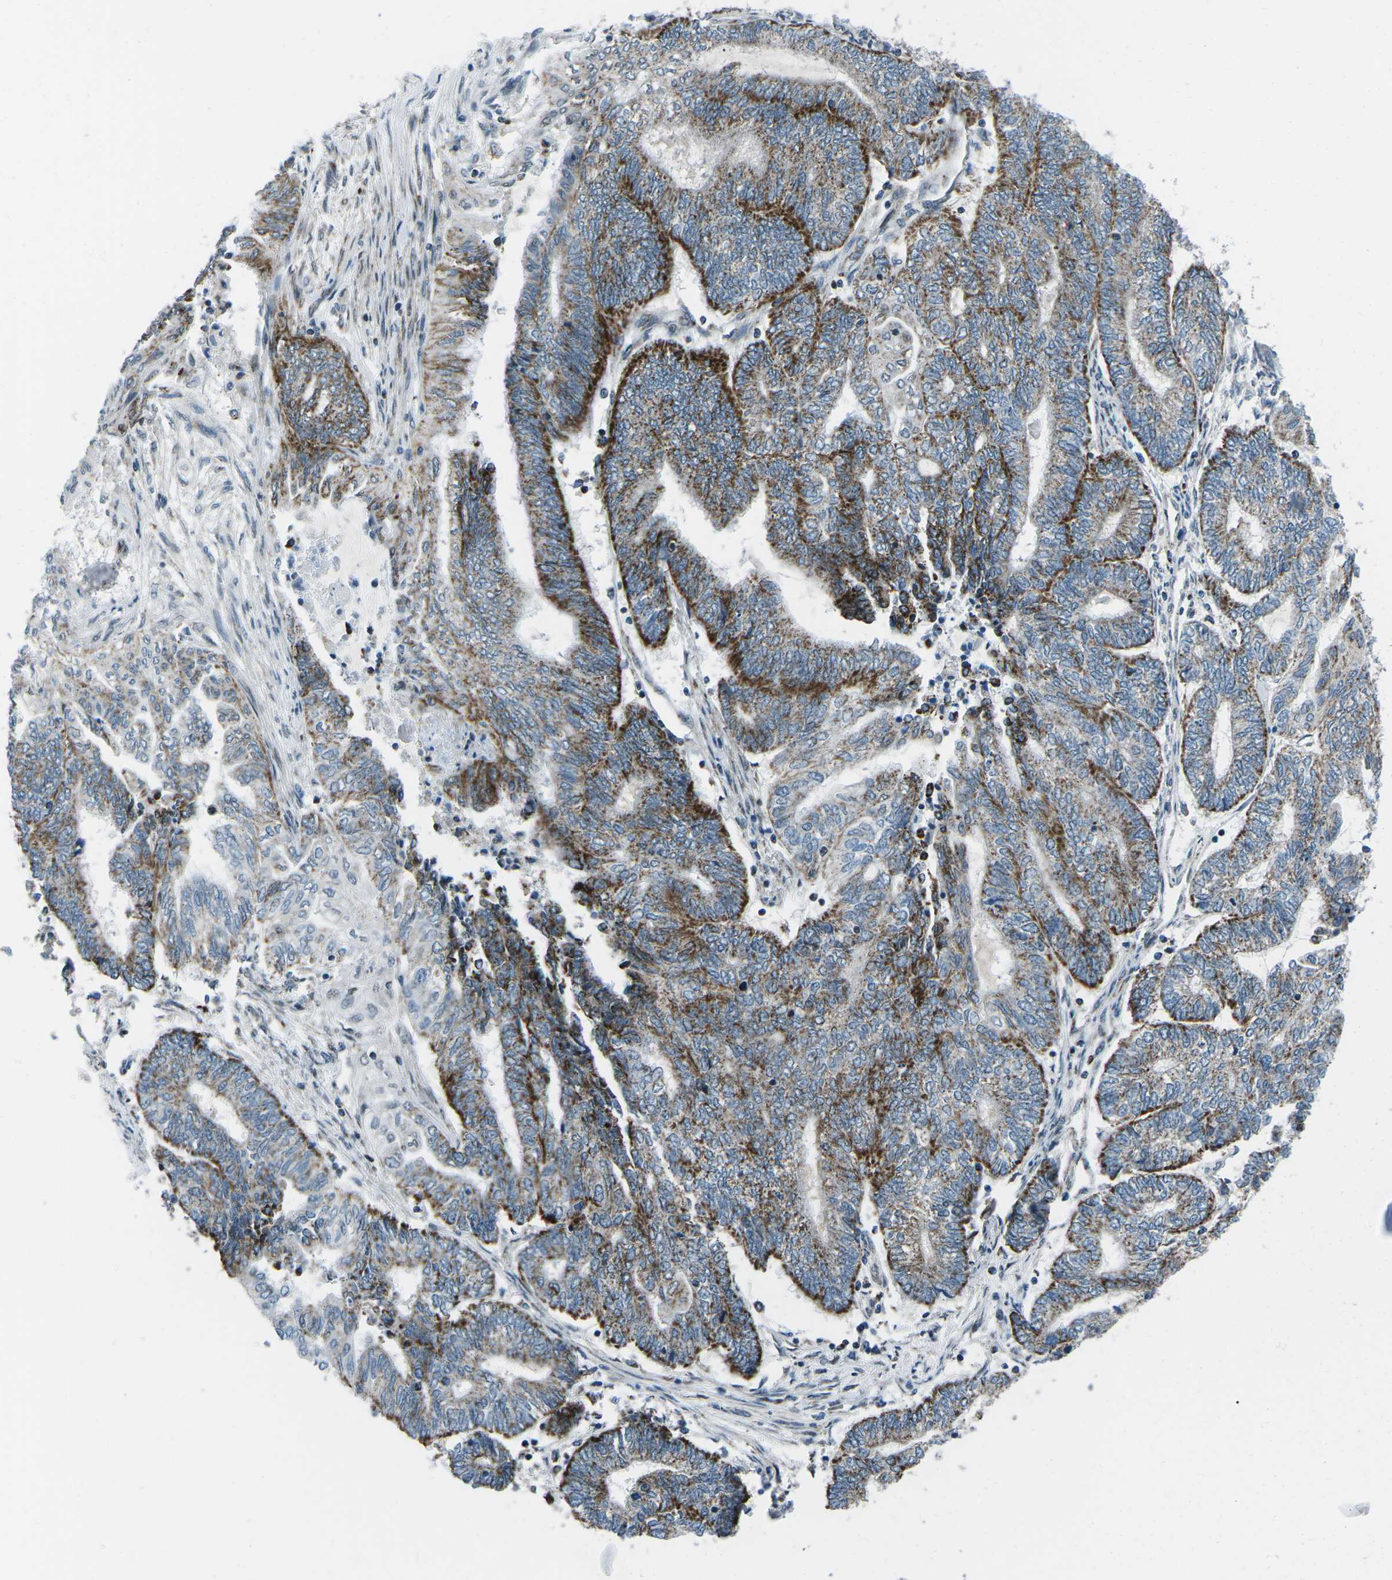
{"staining": {"intensity": "strong", "quantity": ">75%", "location": "cytoplasmic/membranous"}, "tissue": "endometrial cancer", "cell_type": "Tumor cells", "image_type": "cancer", "snomed": [{"axis": "morphology", "description": "Adenocarcinoma, NOS"}, {"axis": "topography", "description": "Uterus"}, {"axis": "topography", "description": "Endometrium"}], "caption": "This is an image of immunohistochemistry (IHC) staining of adenocarcinoma (endometrial), which shows strong staining in the cytoplasmic/membranous of tumor cells.", "gene": "RFESD", "patient": {"sex": "female", "age": 70}}